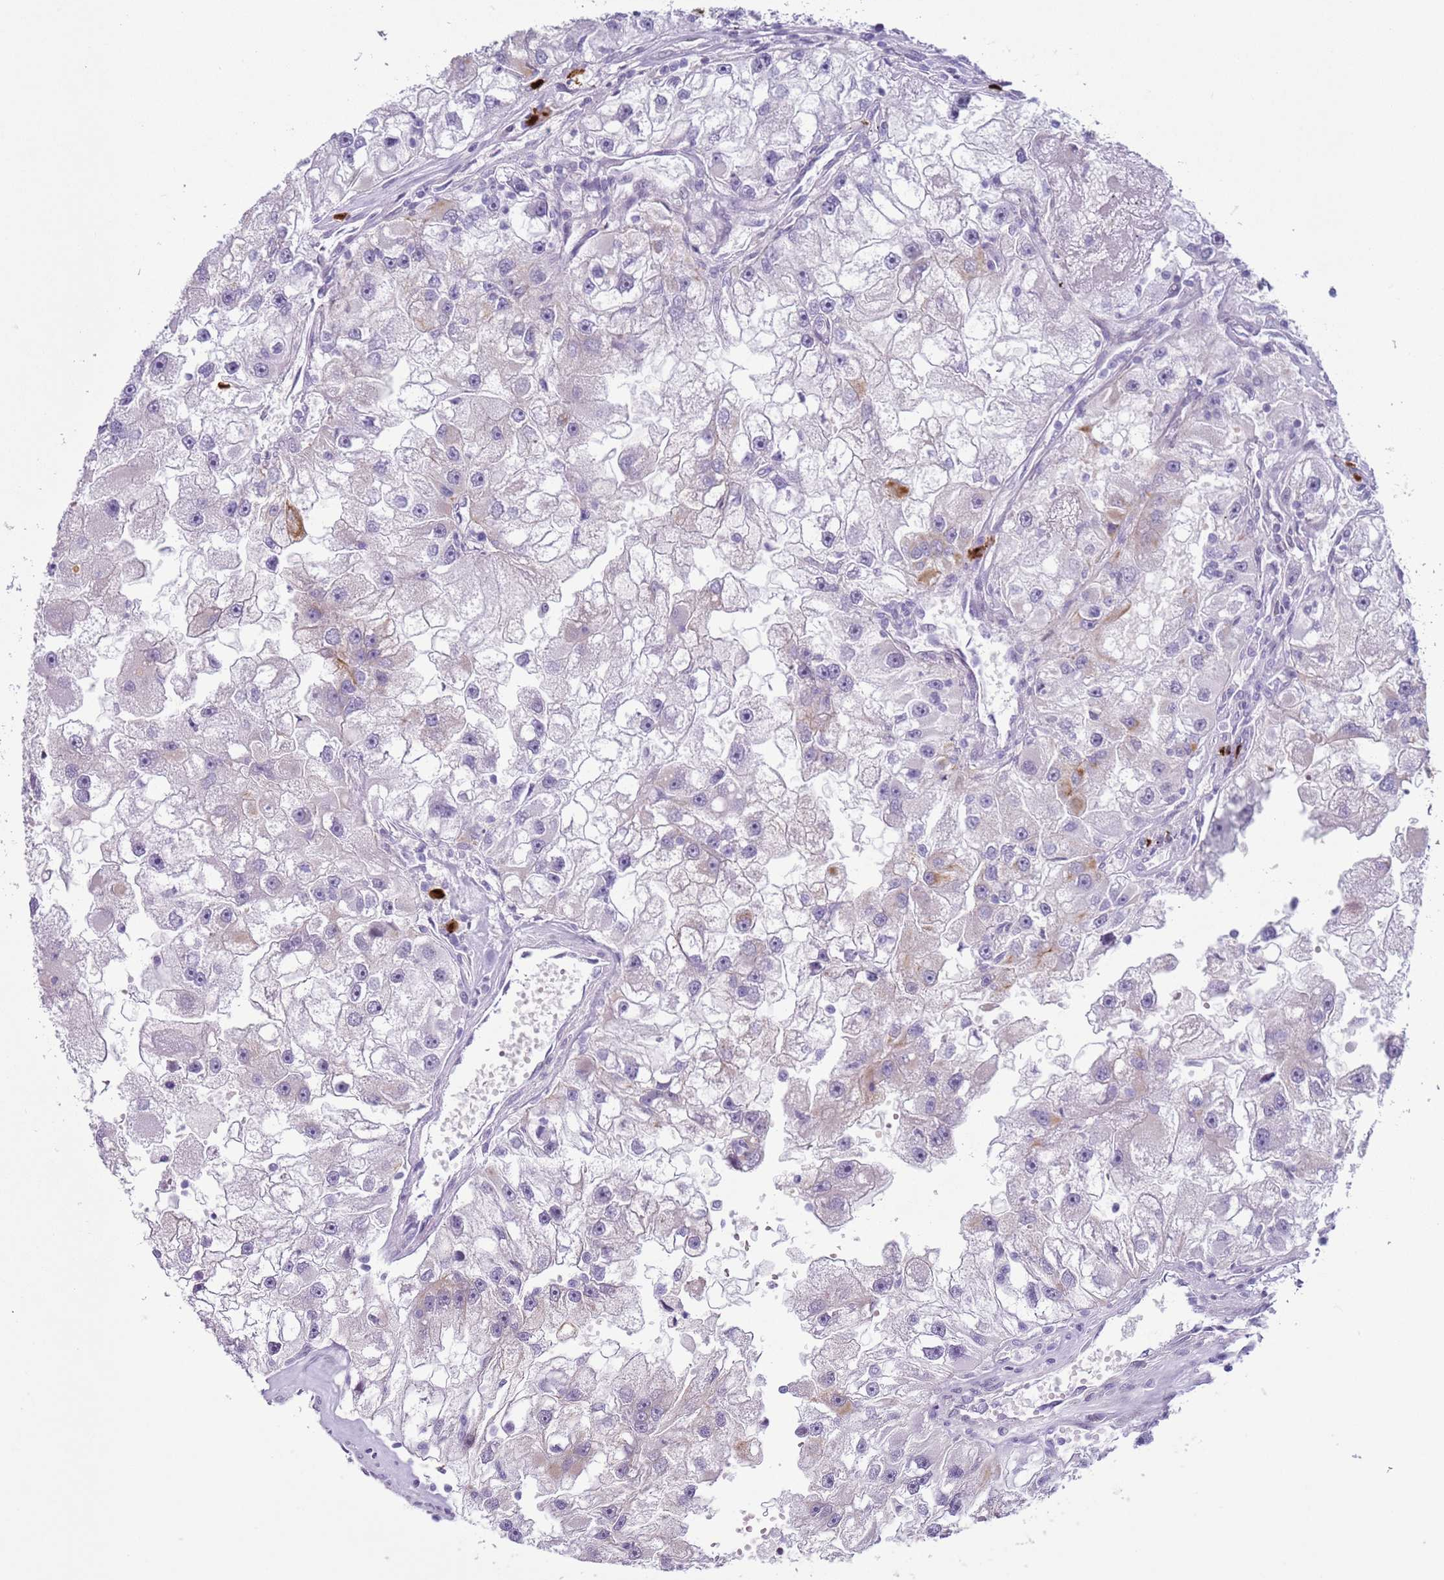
{"staining": {"intensity": "negative", "quantity": "none", "location": "none"}, "tissue": "renal cancer", "cell_type": "Tumor cells", "image_type": "cancer", "snomed": [{"axis": "morphology", "description": "Adenocarcinoma, NOS"}, {"axis": "topography", "description": "Kidney"}], "caption": "Micrograph shows no significant protein staining in tumor cells of renal adenocarcinoma.", "gene": "NPAP1", "patient": {"sex": "male", "age": 63}}